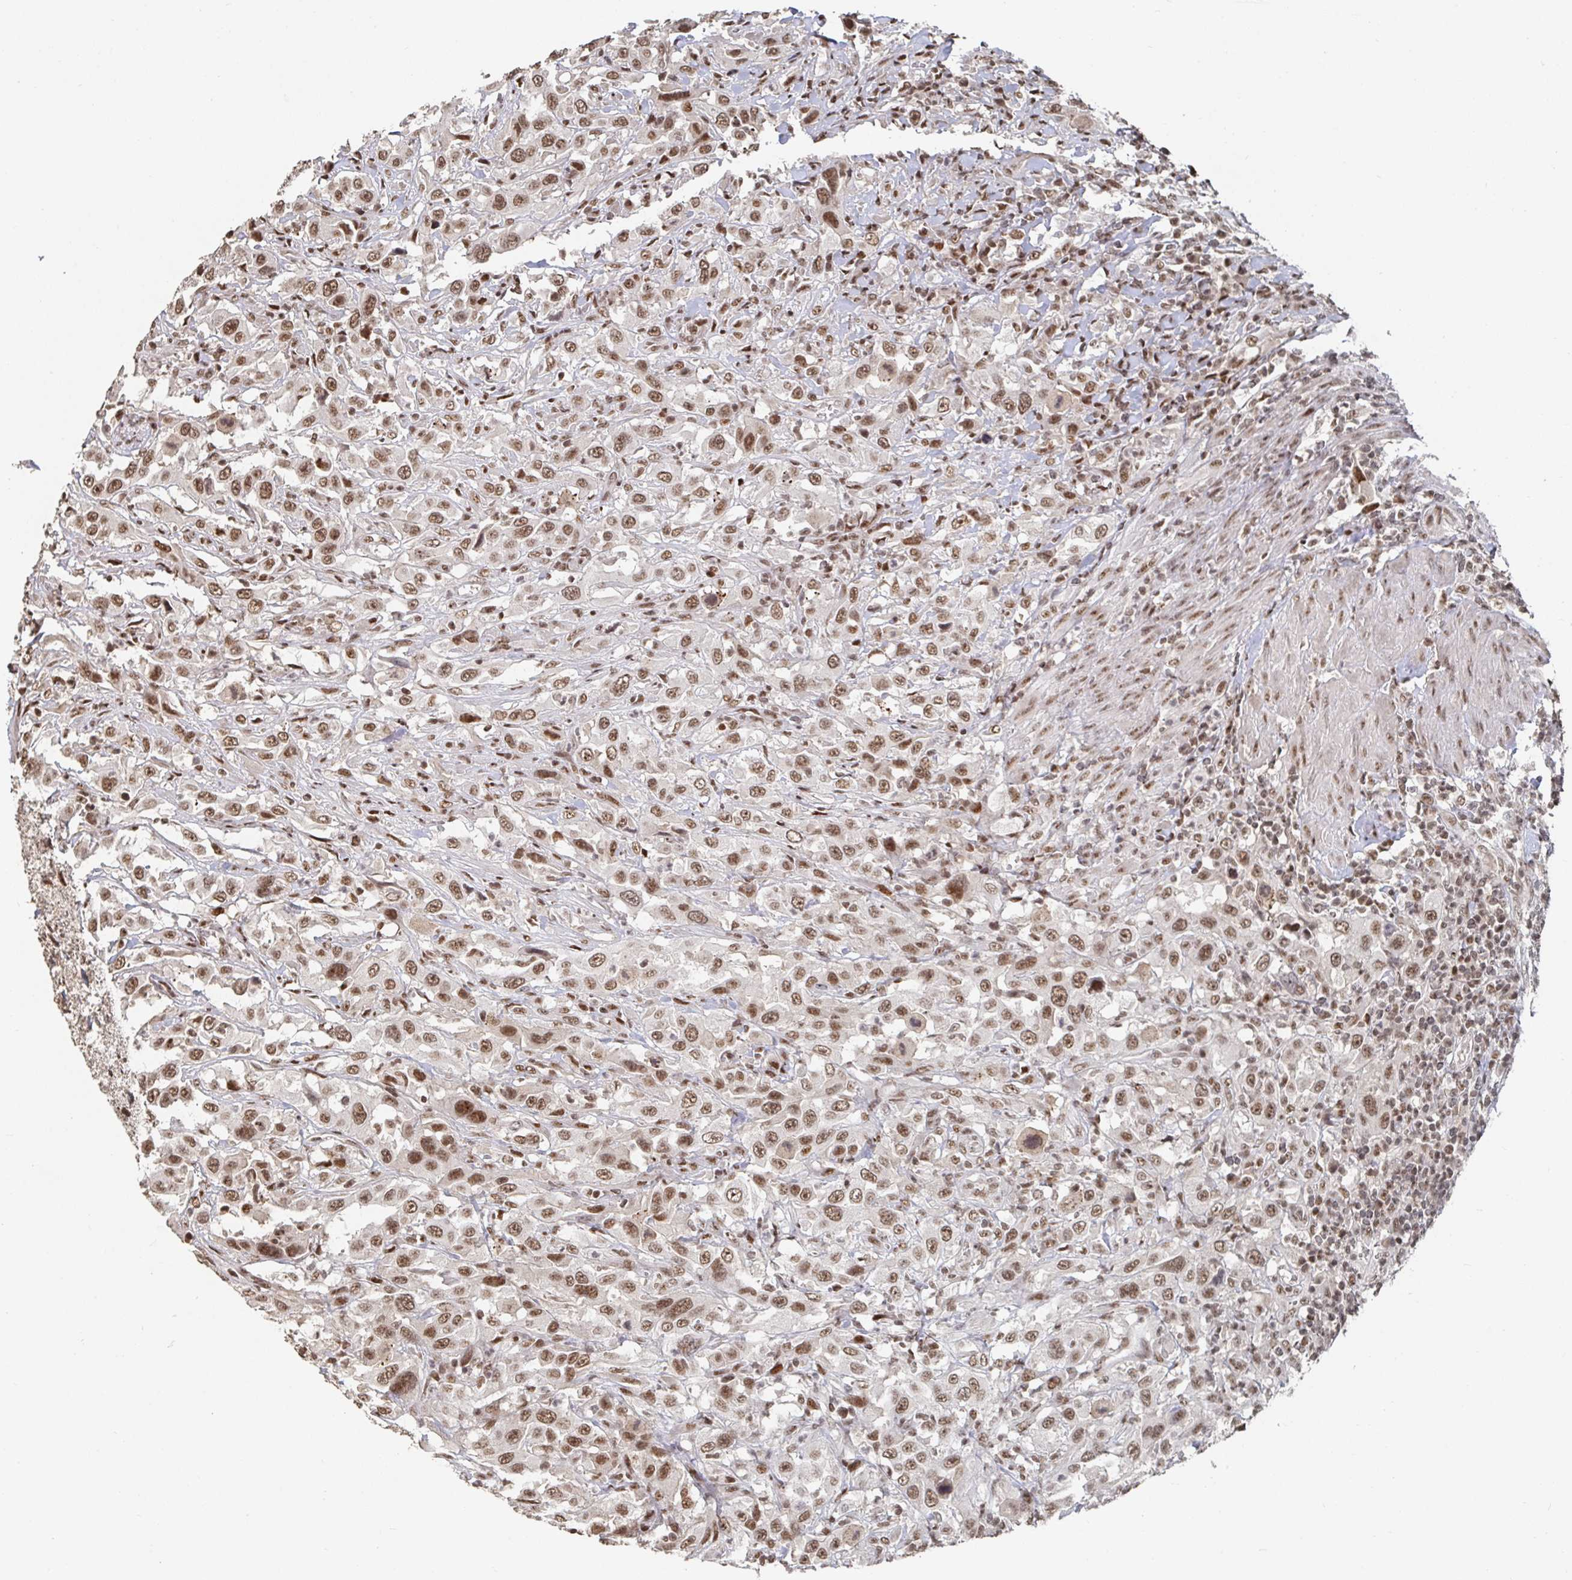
{"staining": {"intensity": "moderate", "quantity": ">75%", "location": "nuclear"}, "tissue": "urothelial cancer", "cell_type": "Tumor cells", "image_type": "cancer", "snomed": [{"axis": "morphology", "description": "Urothelial carcinoma, High grade"}, {"axis": "topography", "description": "Urinary bladder"}], "caption": "This is an image of immunohistochemistry (IHC) staining of urothelial cancer, which shows moderate positivity in the nuclear of tumor cells.", "gene": "ZDHHC12", "patient": {"sex": "male", "age": 61}}